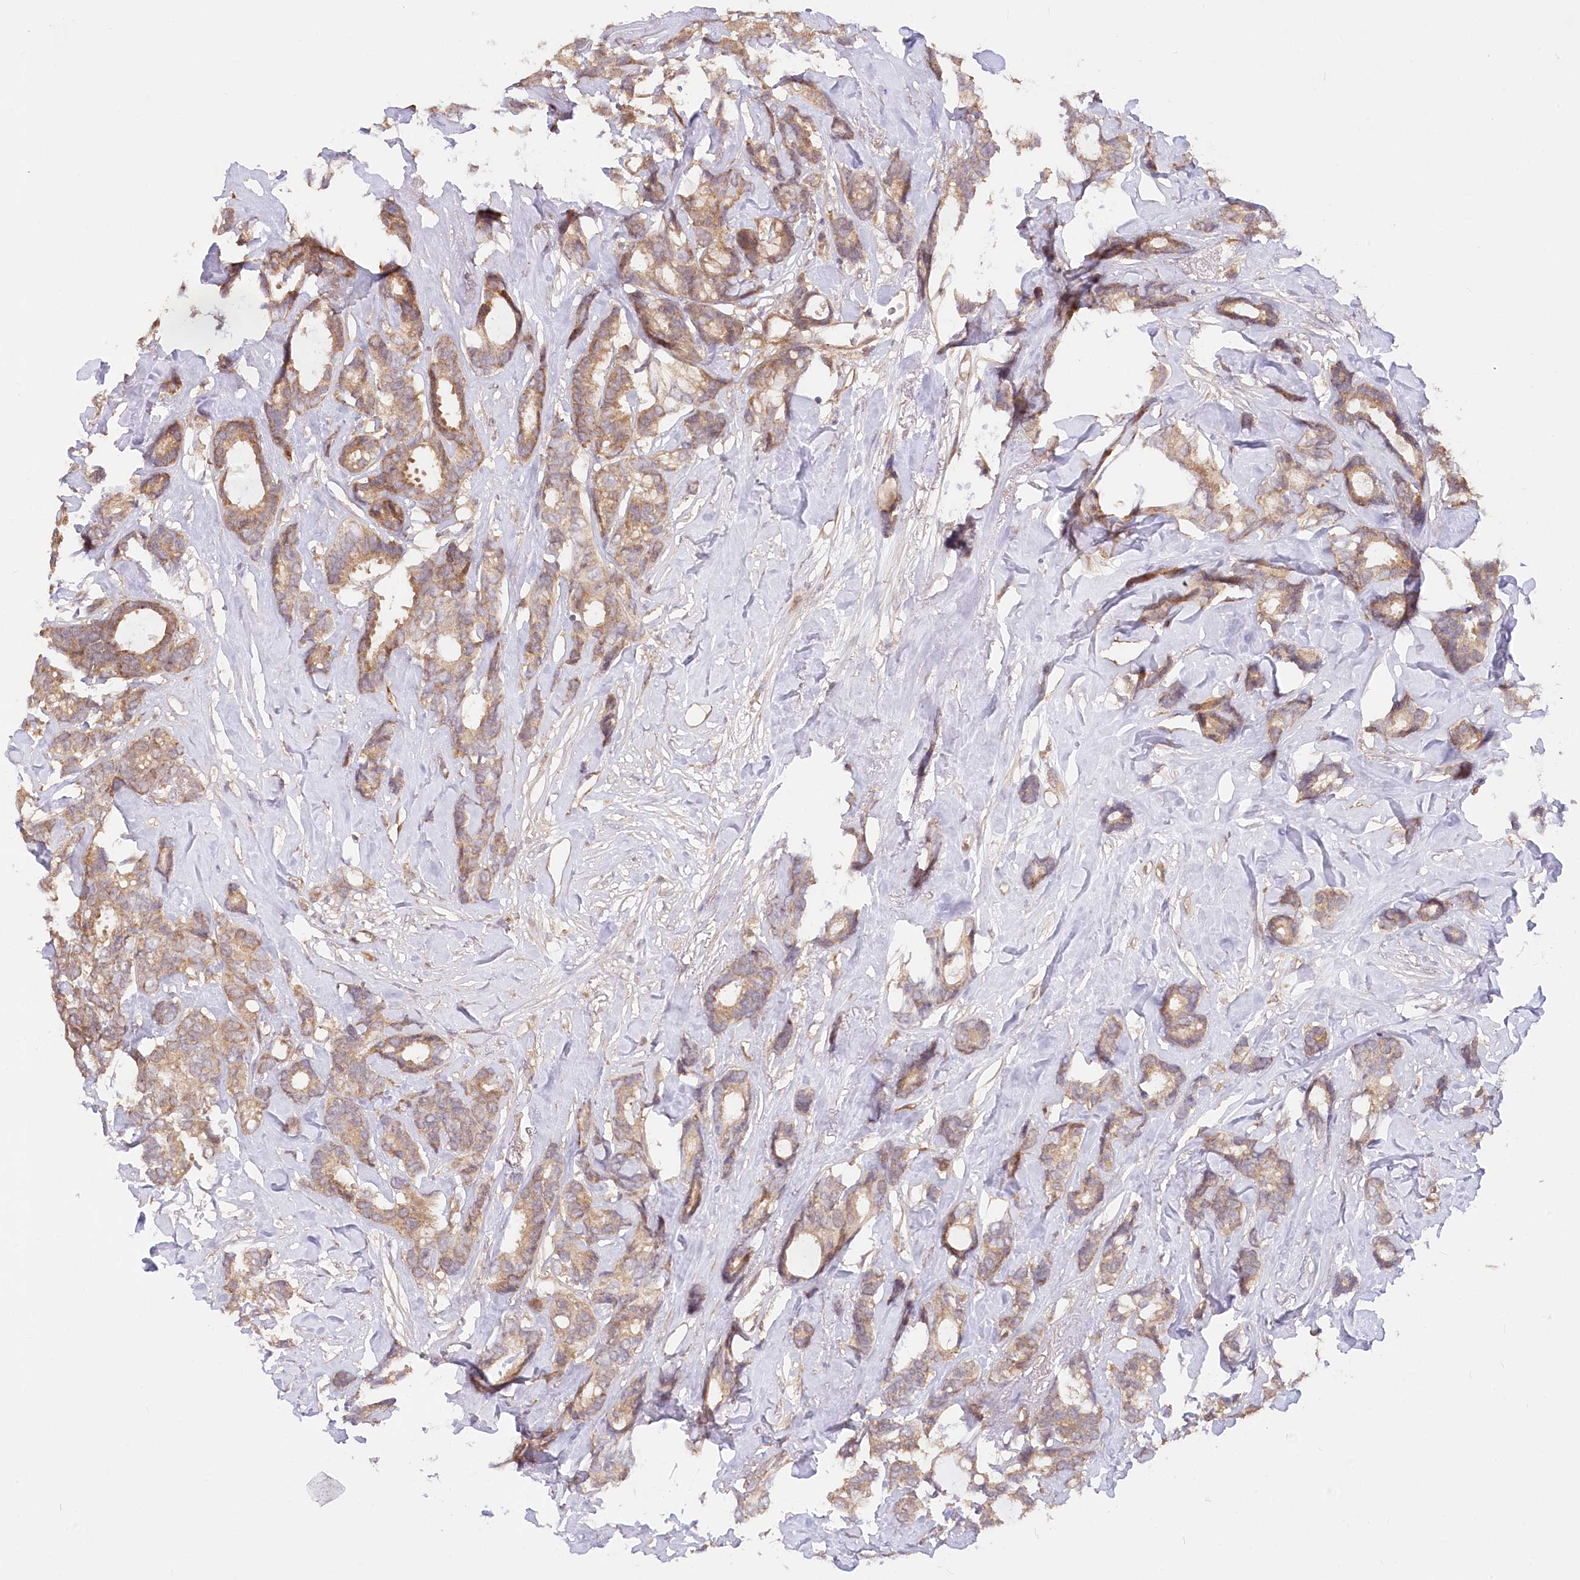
{"staining": {"intensity": "moderate", "quantity": ">75%", "location": "cytoplasmic/membranous"}, "tissue": "breast cancer", "cell_type": "Tumor cells", "image_type": "cancer", "snomed": [{"axis": "morphology", "description": "Duct carcinoma"}, {"axis": "topography", "description": "Breast"}], "caption": "A brown stain shows moderate cytoplasmic/membranous positivity of a protein in human breast cancer tumor cells.", "gene": "CEP70", "patient": {"sex": "female", "age": 87}}